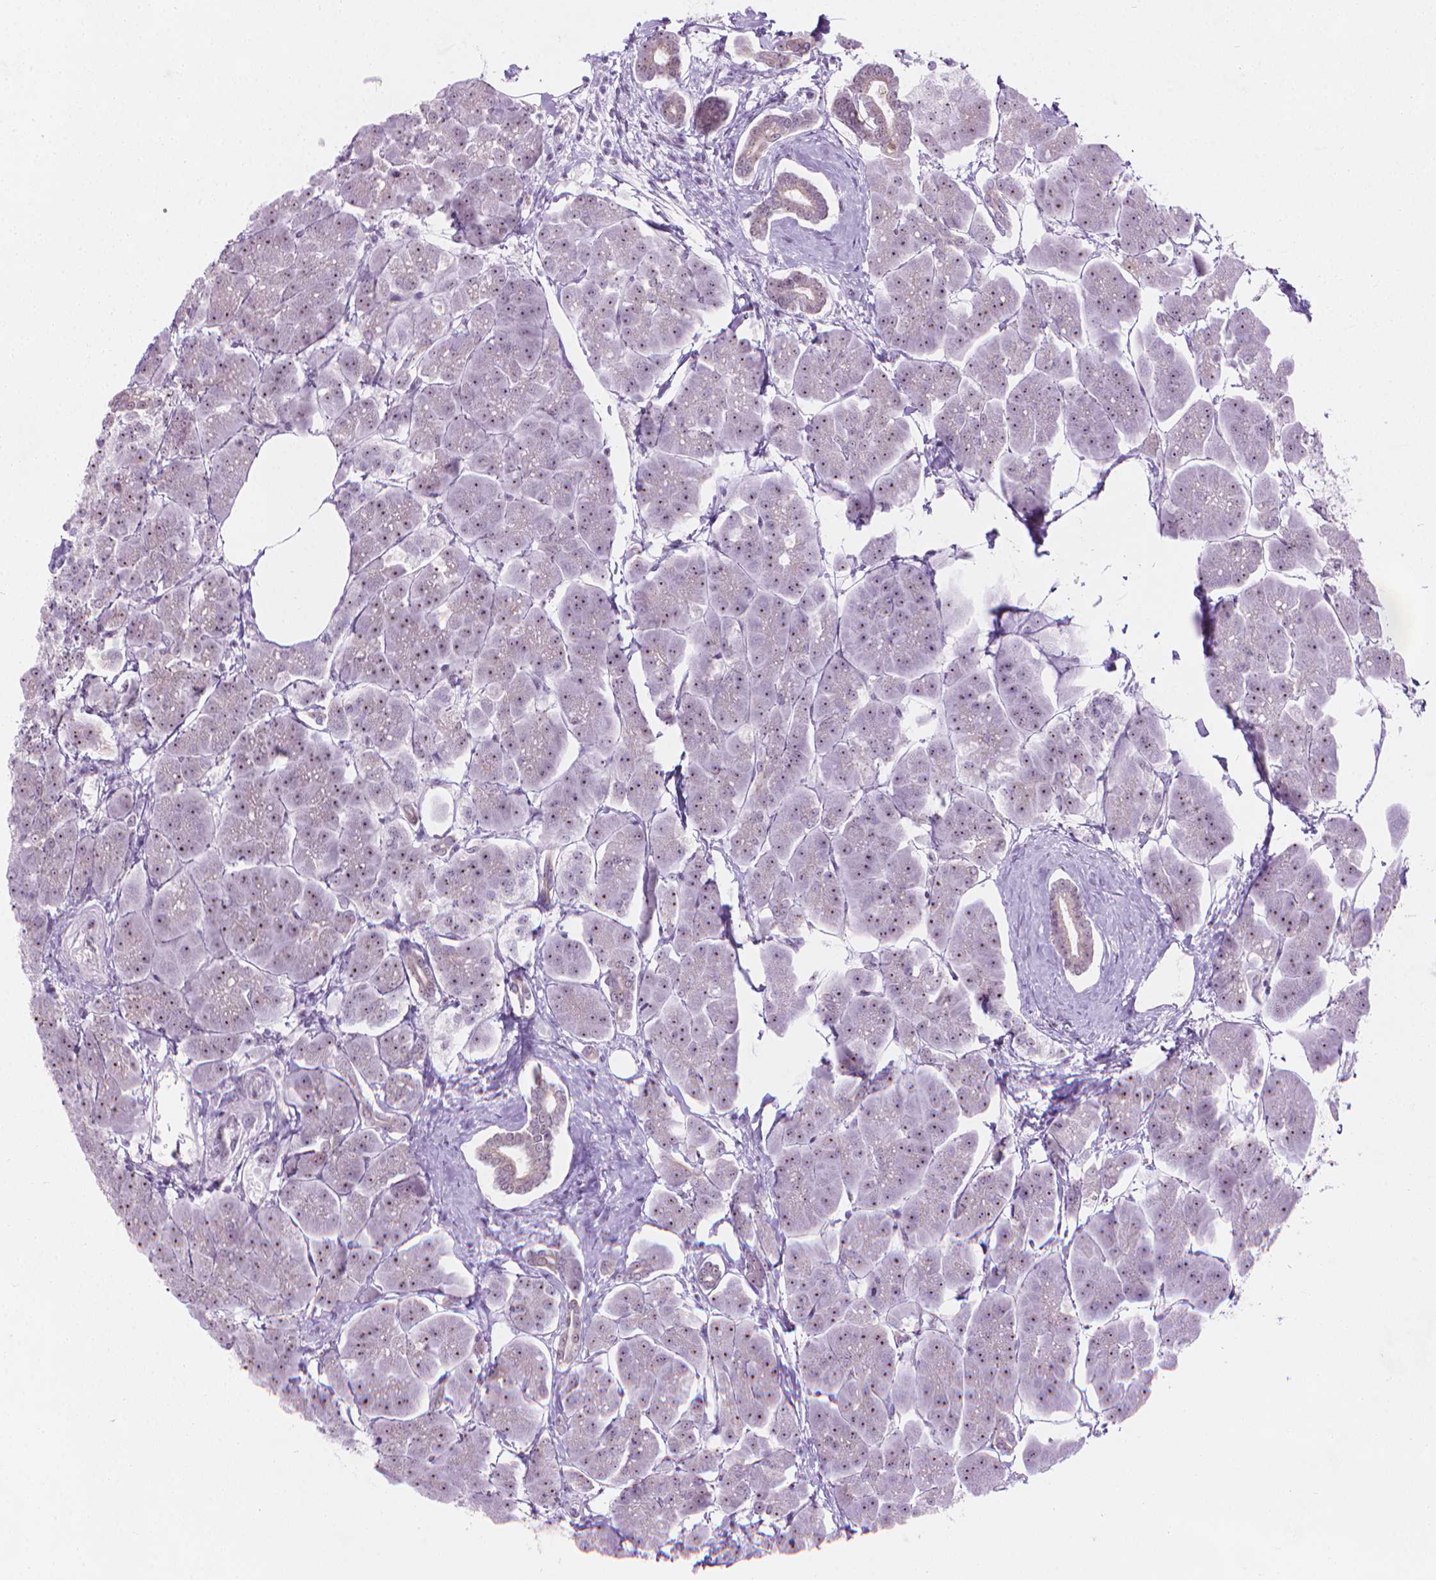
{"staining": {"intensity": "weak", "quantity": "25%-75%", "location": "nuclear"}, "tissue": "pancreas", "cell_type": "Exocrine glandular cells", "image_type": "normal", "snomed": [{"axis": "morphology", "description": "Normal tissue, NOS"}, {"axis": "topography", "description": "Adipose tissue"}, {"axis": "topography", "description": "Pancreas"}, {"axis": "topography", "description": "Peripheral nerve tissue"}], "caption": "An immunohistochemistry (IHC) histopathology image of unremarkable tissue is shown. Protein staining in brown highlights weak nuclear positivity in pancreas within exocrine glandular cells.", "gene": "NOL7", "patient": {"sex": "female", "age": 58}}